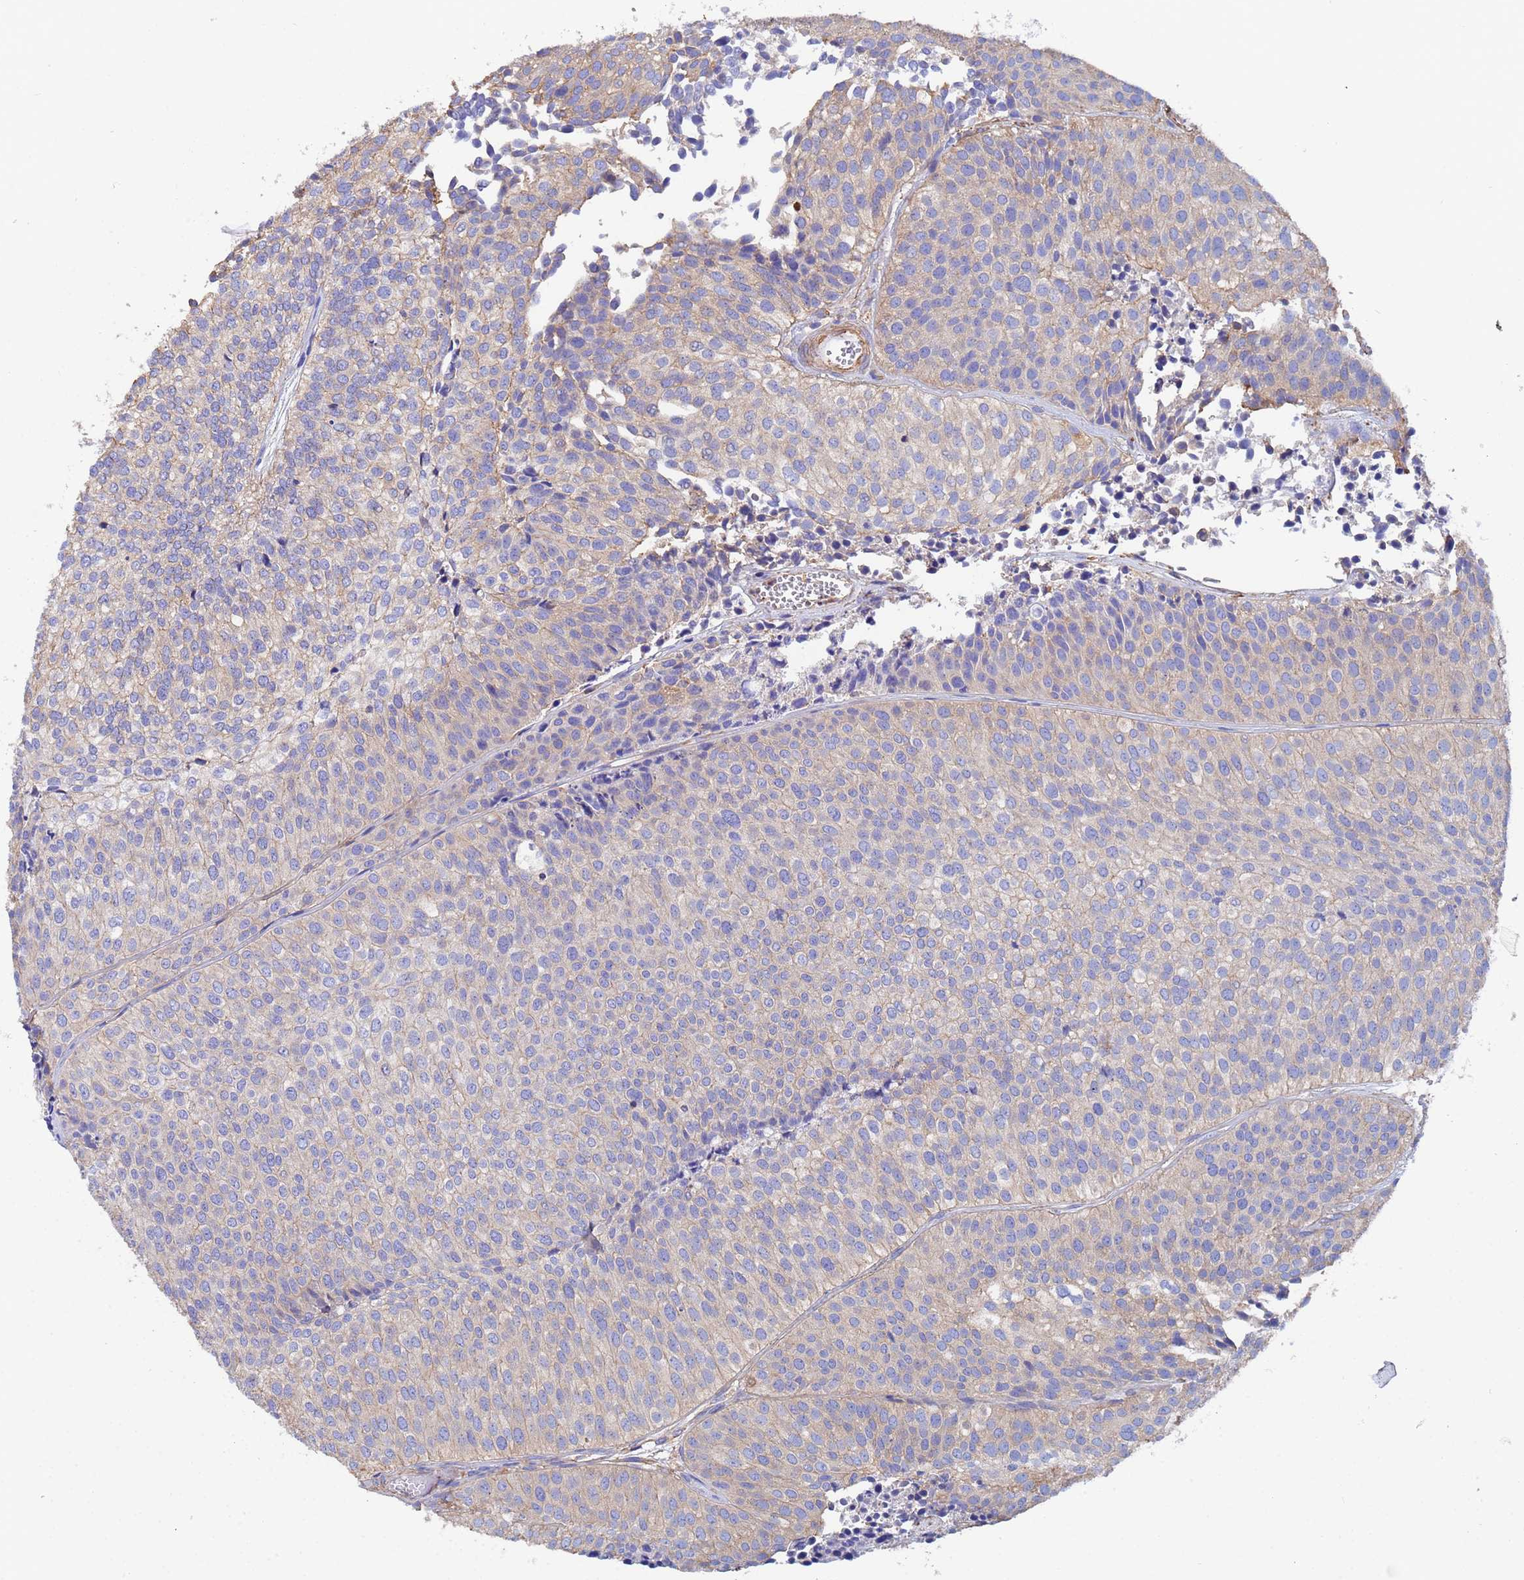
{"staining": {"intensity": "weak", "quantity": "25%-75%", "location": "cytoplasmic/membranous"}, "tissue": "urothelial cancer", "cell_type": "Tumor cells", "image_type": "cancer", "snomed": [{"axis": "morphology", "description": "Urothelial carcinoma, Low grade"}, {"axis": "topography", "description": "Urinary bladder"}], "caption": "A histopathology image showing weak cytoplasmic/membranous staining in about 25%-75% of tumor cells in urothelial carcinoma (low-grade), as visualized by brown immunohistochemical staining.", "gene": "MYL12A", "patient": {"sex": "male", "age": 84}}